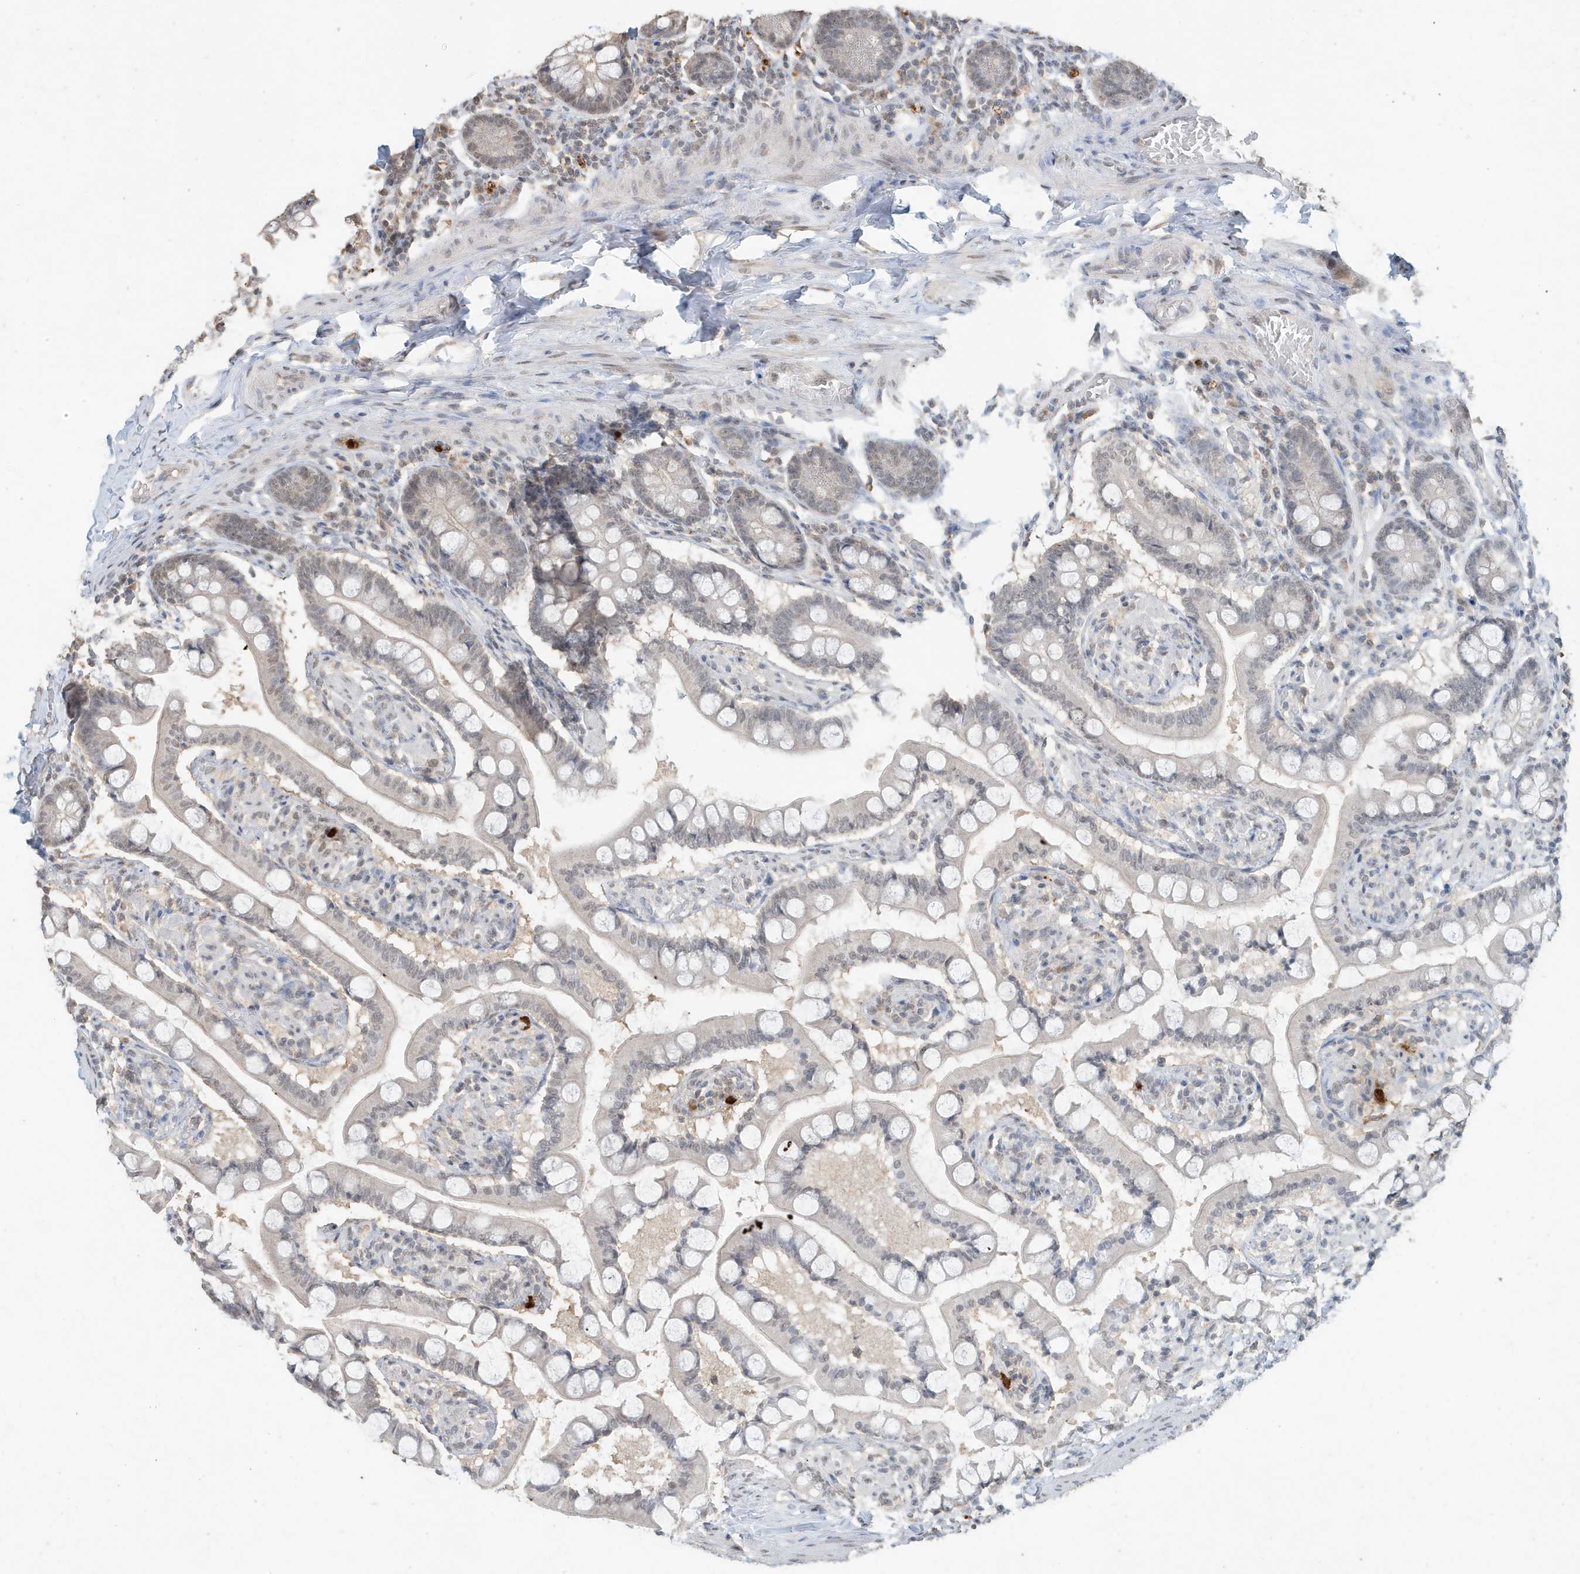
{"staining": {"intensity": "weak", "quantity": "<25%", "location": "nuclear"}, "tissue": "small intestine", "cell_type": "Glandular cells", "image_type": "normal", "snomed": [{"axis": "morphology", "description": "Normal tissue, NOS"}, {"axis": "topography", "description": "Small intestine"}], "caption": "Micrograph shows no significant protein expression in glandular cells of unremarkable small intestine. Brightfield microscopy of immunohistochemistry (IHC) stained with DAB (3,3'-diaminobenzidine) (brown) and hematoxylin (blue), captured at high magnification.", "gene": "DEFA1", "patient": {"sex": "male", "age": 41}}